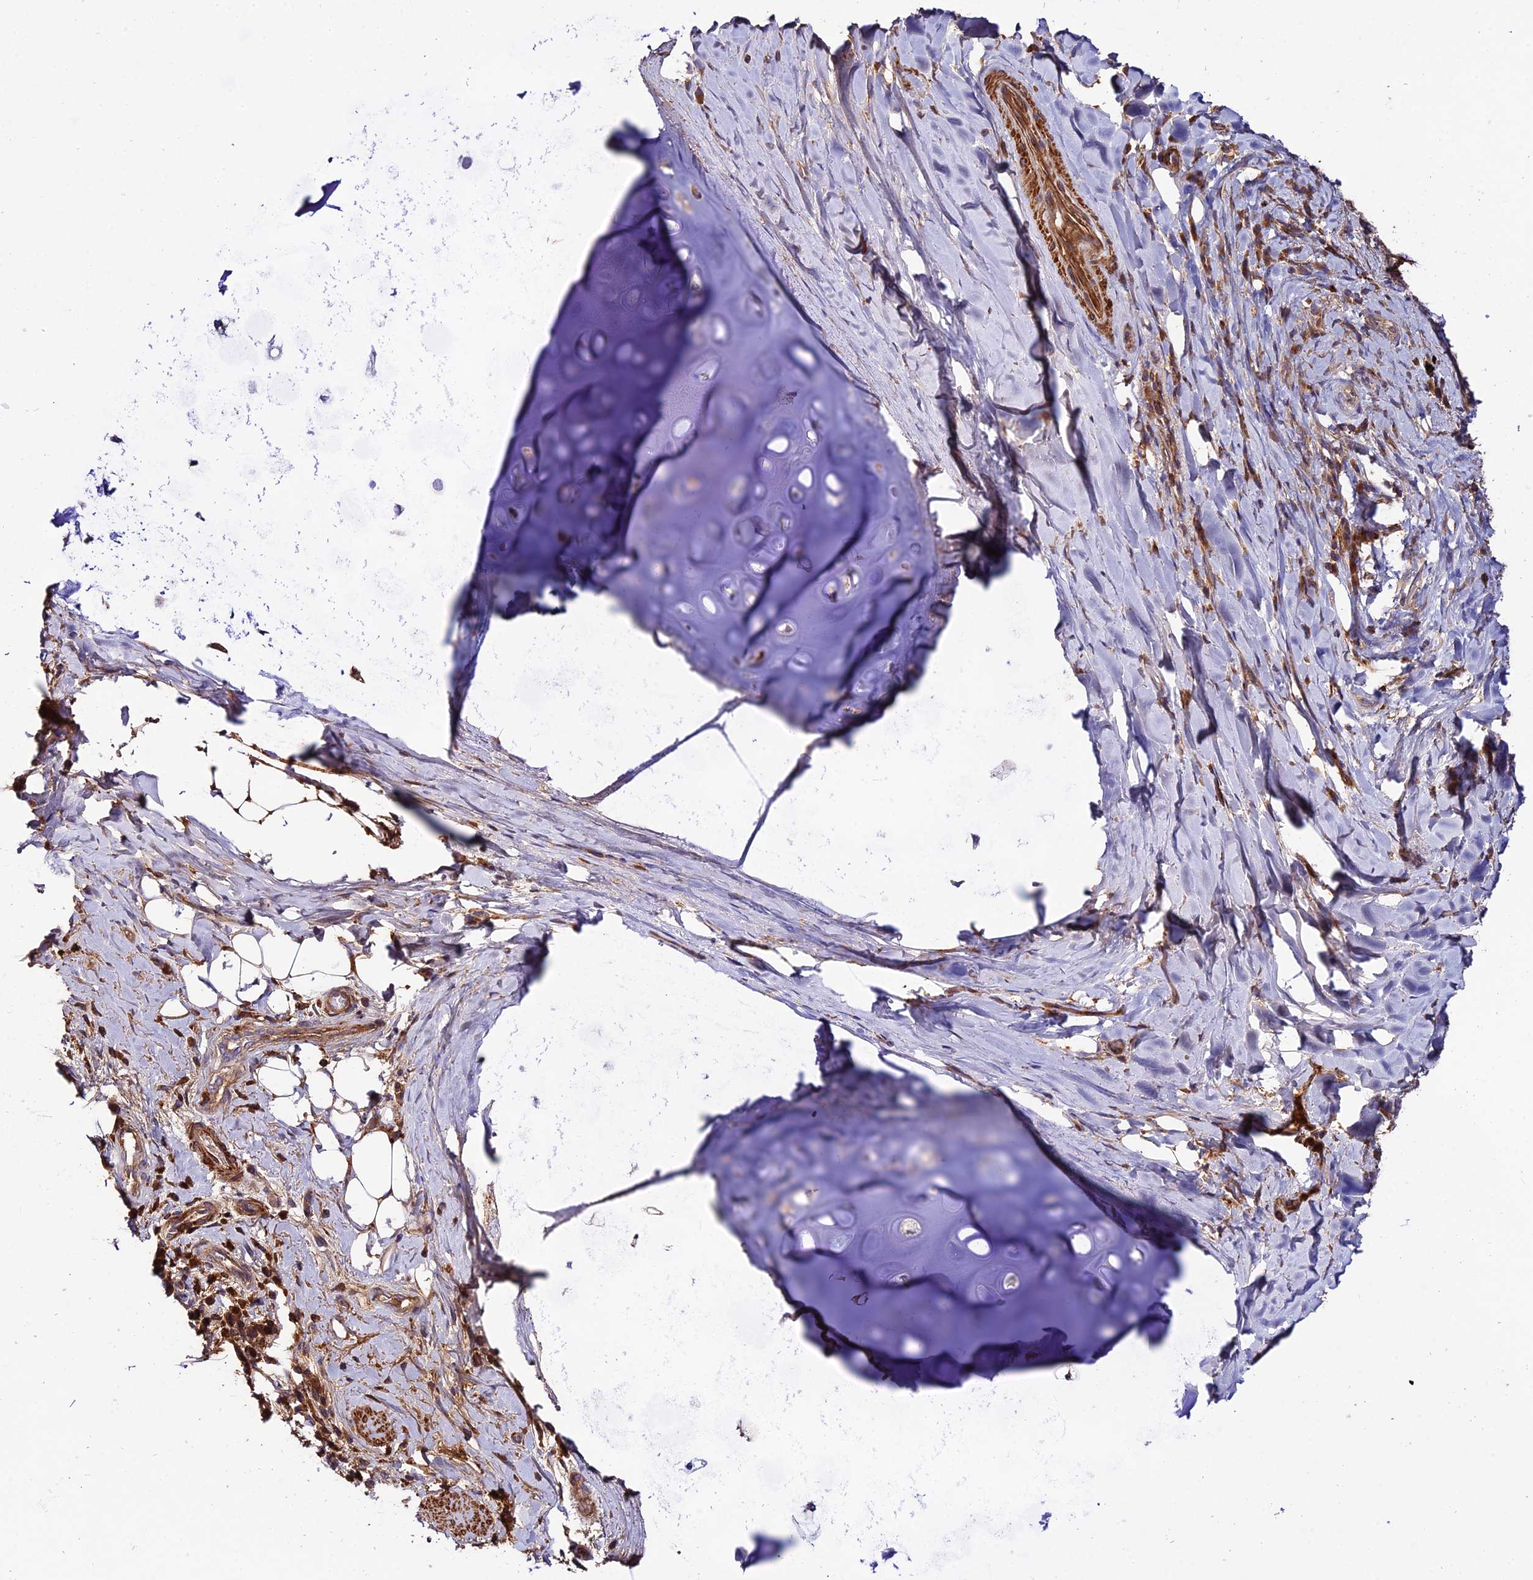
{"staining": {"intensity": "moderate", "quantity": ">75%", "location": "cytoplasmic/membranous"}, "tissue": "adipose tissue", "cell_type": "Adipocytes", "image_type": "normal", "snomed": [{"axis": "morphology", "description": "Normal tissue, NOS"}, {"axis": "morphology", "description": "Squamous cell carcinoma, NOS"}, {"axis": "topography", "description": "Bronchus"}, {"axis": "topography", "description": "Lung"}], "caption": "Protein staining of unremarkable adipose tissue demonstrates moderate cytoplasmic/membranous positivity in approximately >75% of adipocytes. (Brightfield microscopy of DAB IHC at high magnification).", "gene": "PYM1", "patient": {"sex": "male", "age": 64}}